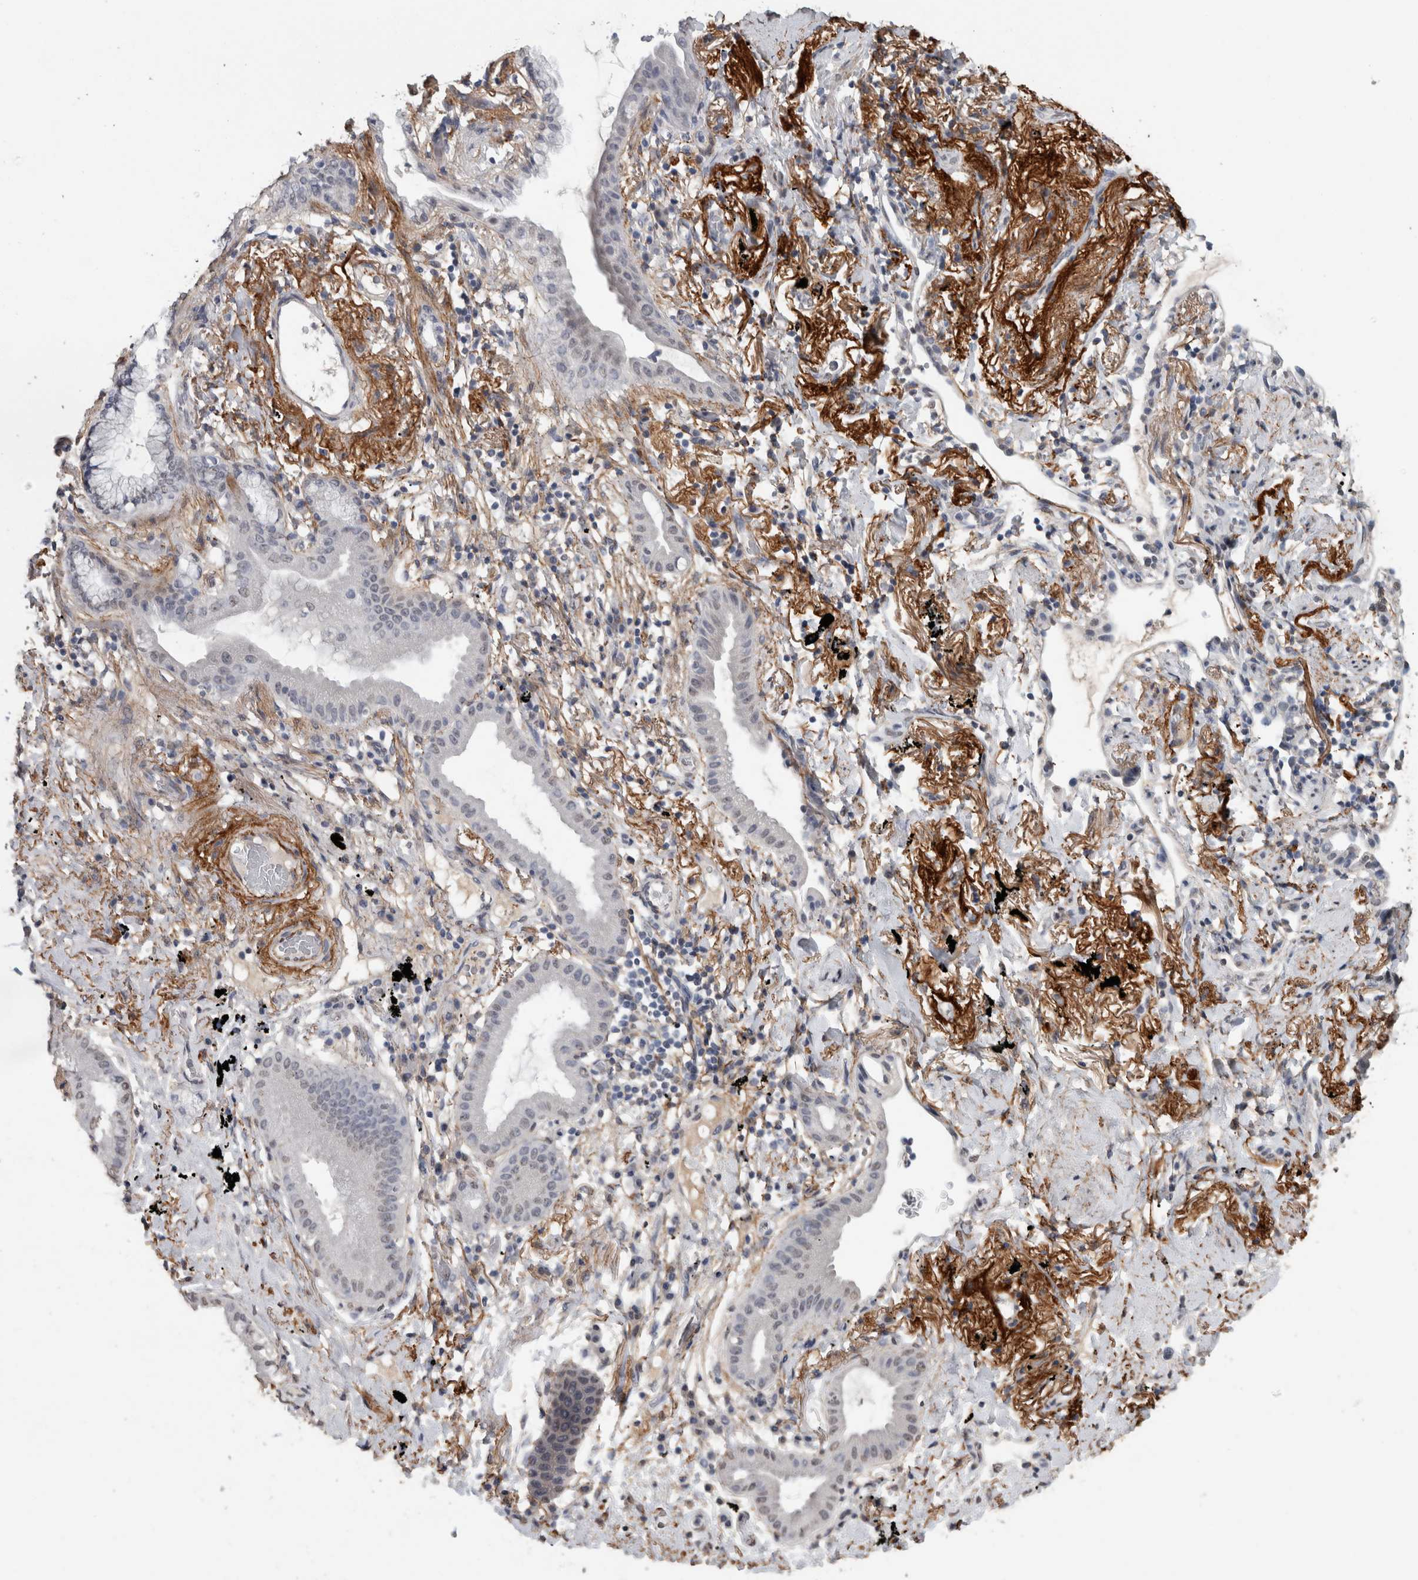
{"staining": {"intensity": "negative", "quantity": "none", "location": "none"}, "tissue": "lung cancer", "cell_type": "Tumor cells", "image_type": "cancer", "snomed": [{"axis": "morphology", "description": "Adenocarcinoma, NOS"}, {"axis": "topography", "description": "Lung"}], "caption": "DAB immunohistochemical staining of human adenocarcinoma (lung) reveals no significant positivity in tumor cells.", "gene": "LTBP1", "patient": {"sex": "female", "age": 70}}